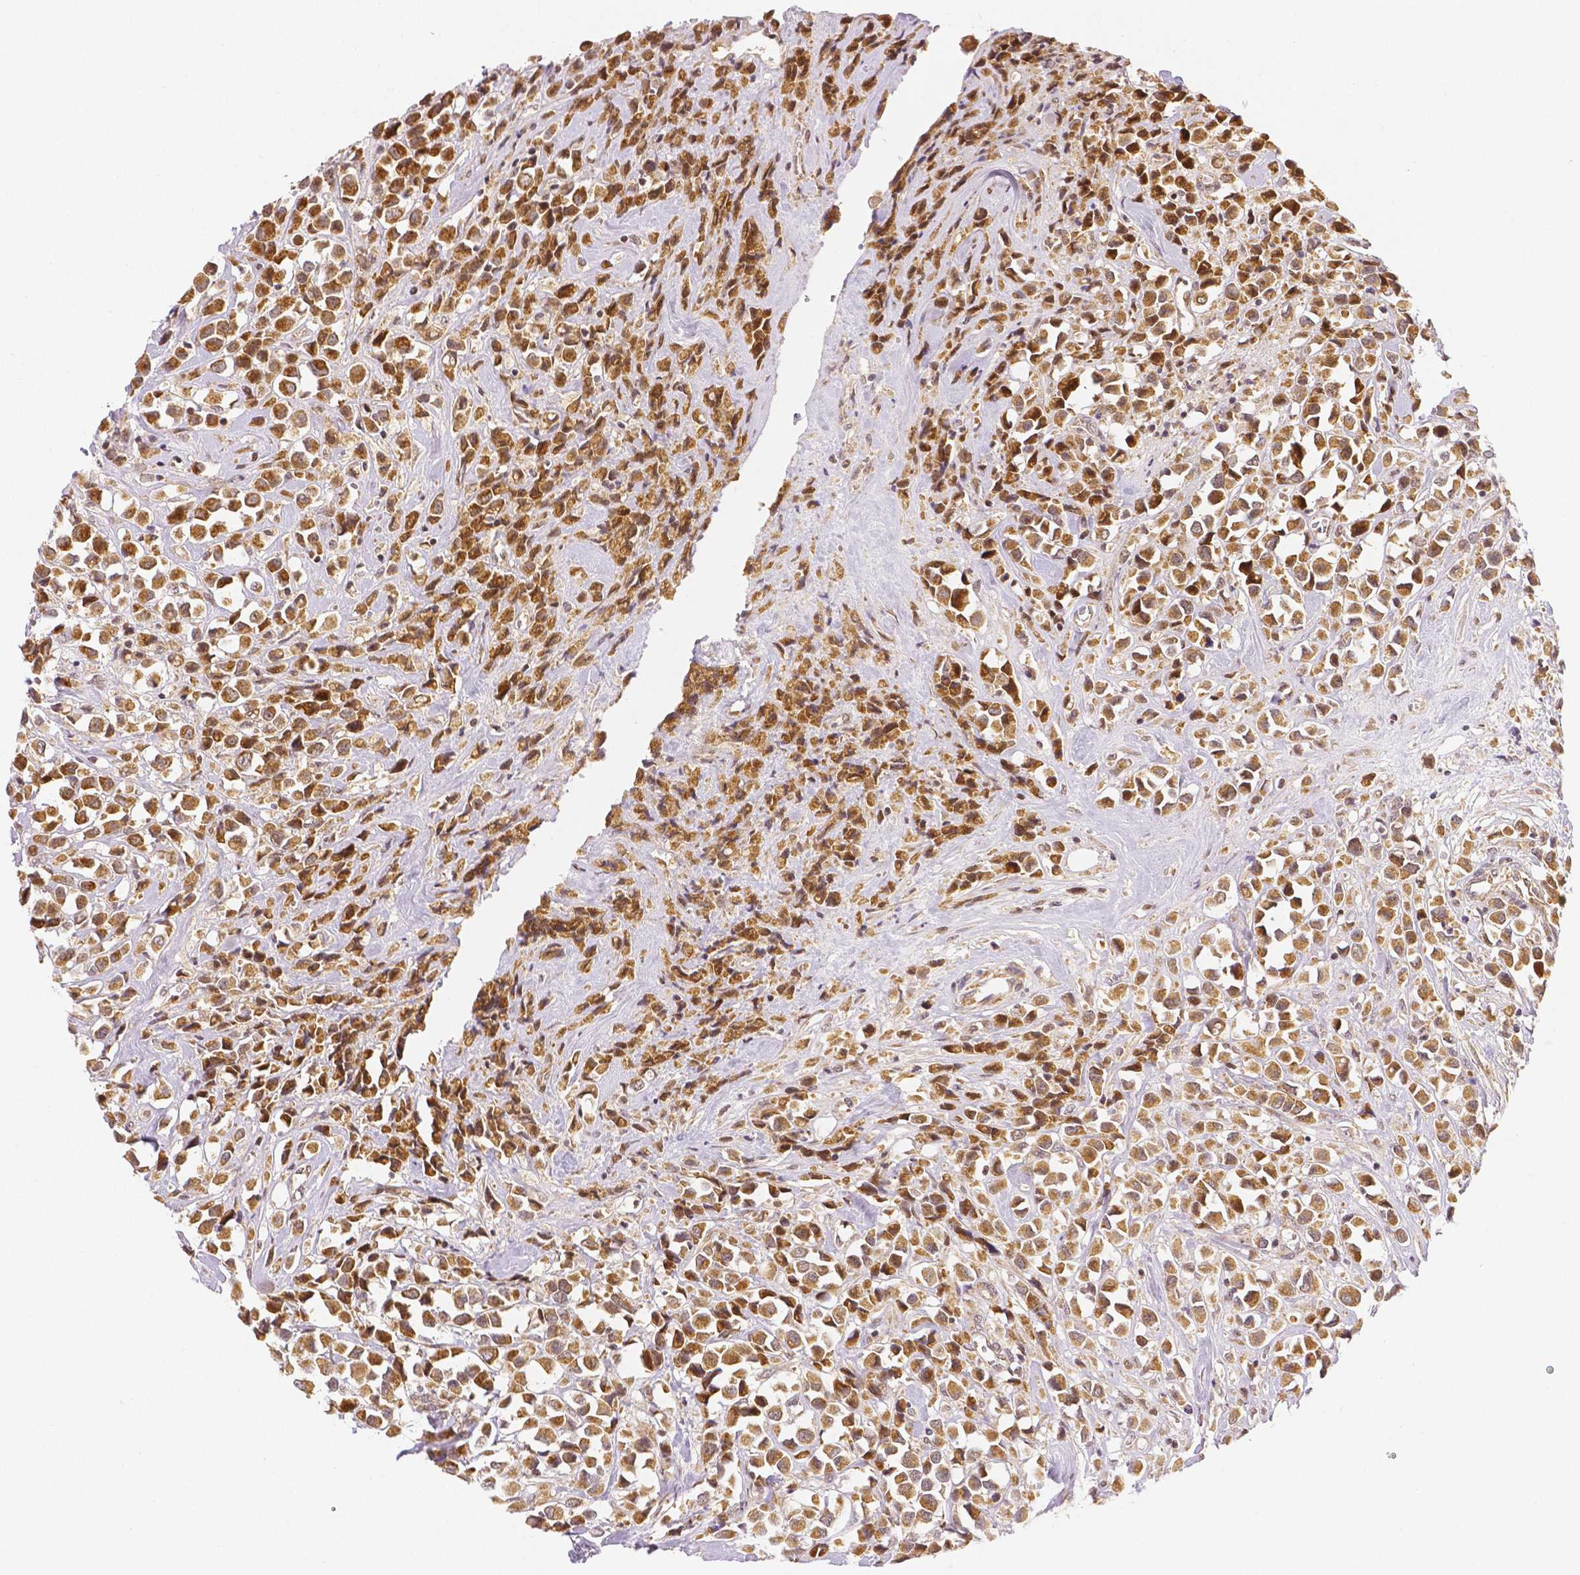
{"staining": {"intensity": "moderate", "quantity": ">75%", "location": "cytoplasmic/membranous,nuclear"}, "tissue": "breast cancer", "cell_type": "Tumor cells", "image_type": "cancer", "snomed": [{"axis": "morphology", "description": "Duct carcinoma"}, {"axis": "topography", "description": "Breast"}], "caption": "Immunohistochemical staining of human invasive ductal carcinoma (breast) shows medium levels of moderate cytoplasmic/membranous and nuclear protein staining in approximately >75% of tumor cells. (IHC, brightfield microscopy, high magnification).", "gene": "RHOT1", "patient": {"sex": "female", "age": 61}}